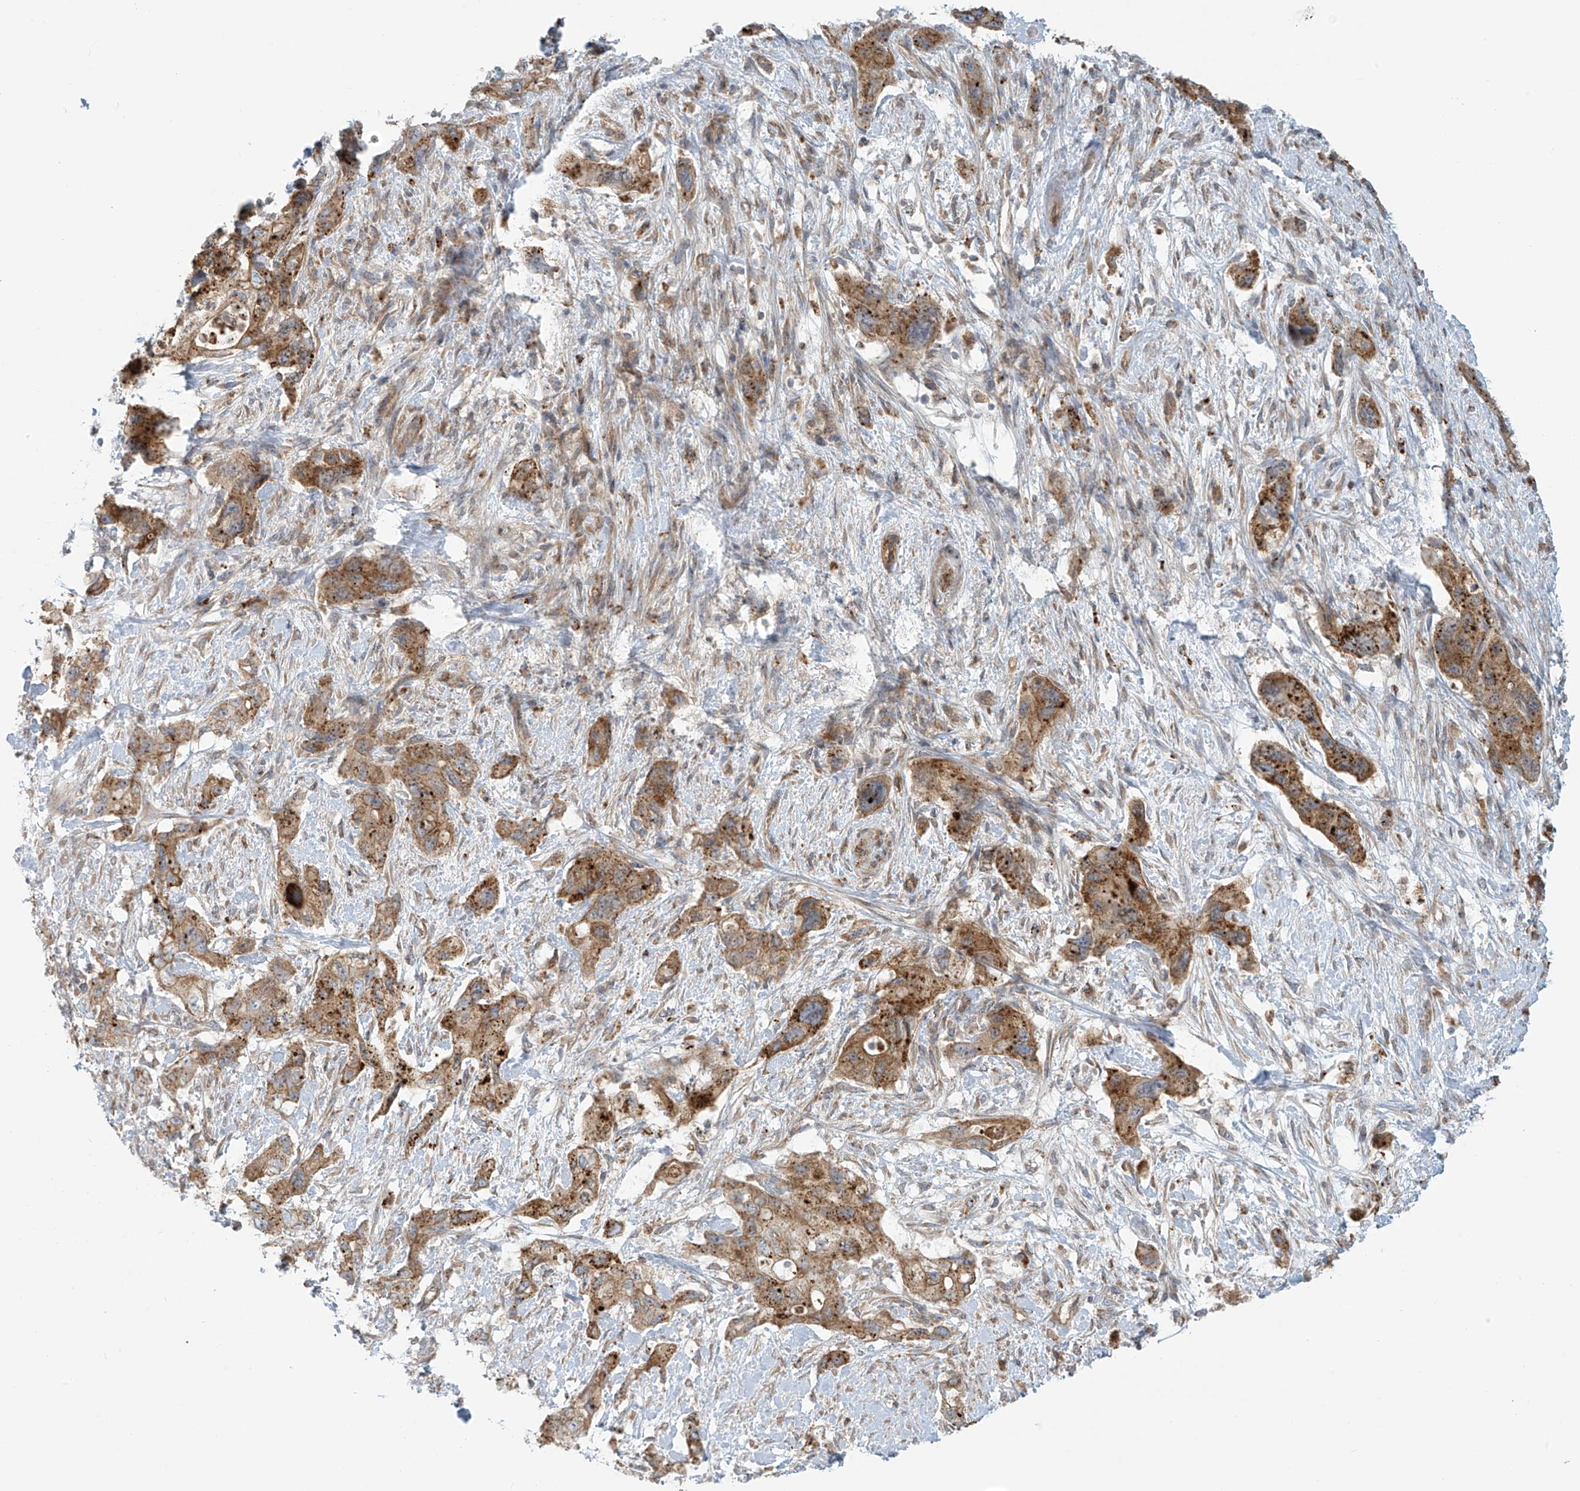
{"staining": {"intensity": "strong", "quantity": "25%-75%", "location": "cytoplasmic/membranous"}, "tissue": "pancreatic cancer", "cell_type": "Tumor cells", "image_type": "cancer", "snomed": [{"axis": "morphology", "description": "Adenocarcinoma, NOS"}, {"axis": "topography", "description": "Pancreas"}], "caption": "Adenocarcinoma (pancreatic) tissue reveals strong cytoplasmic/membranous staining in about 25%-75% of tumor cells", "gene": "LZTS3", "patient": {"sex": "female", "age": 73}}